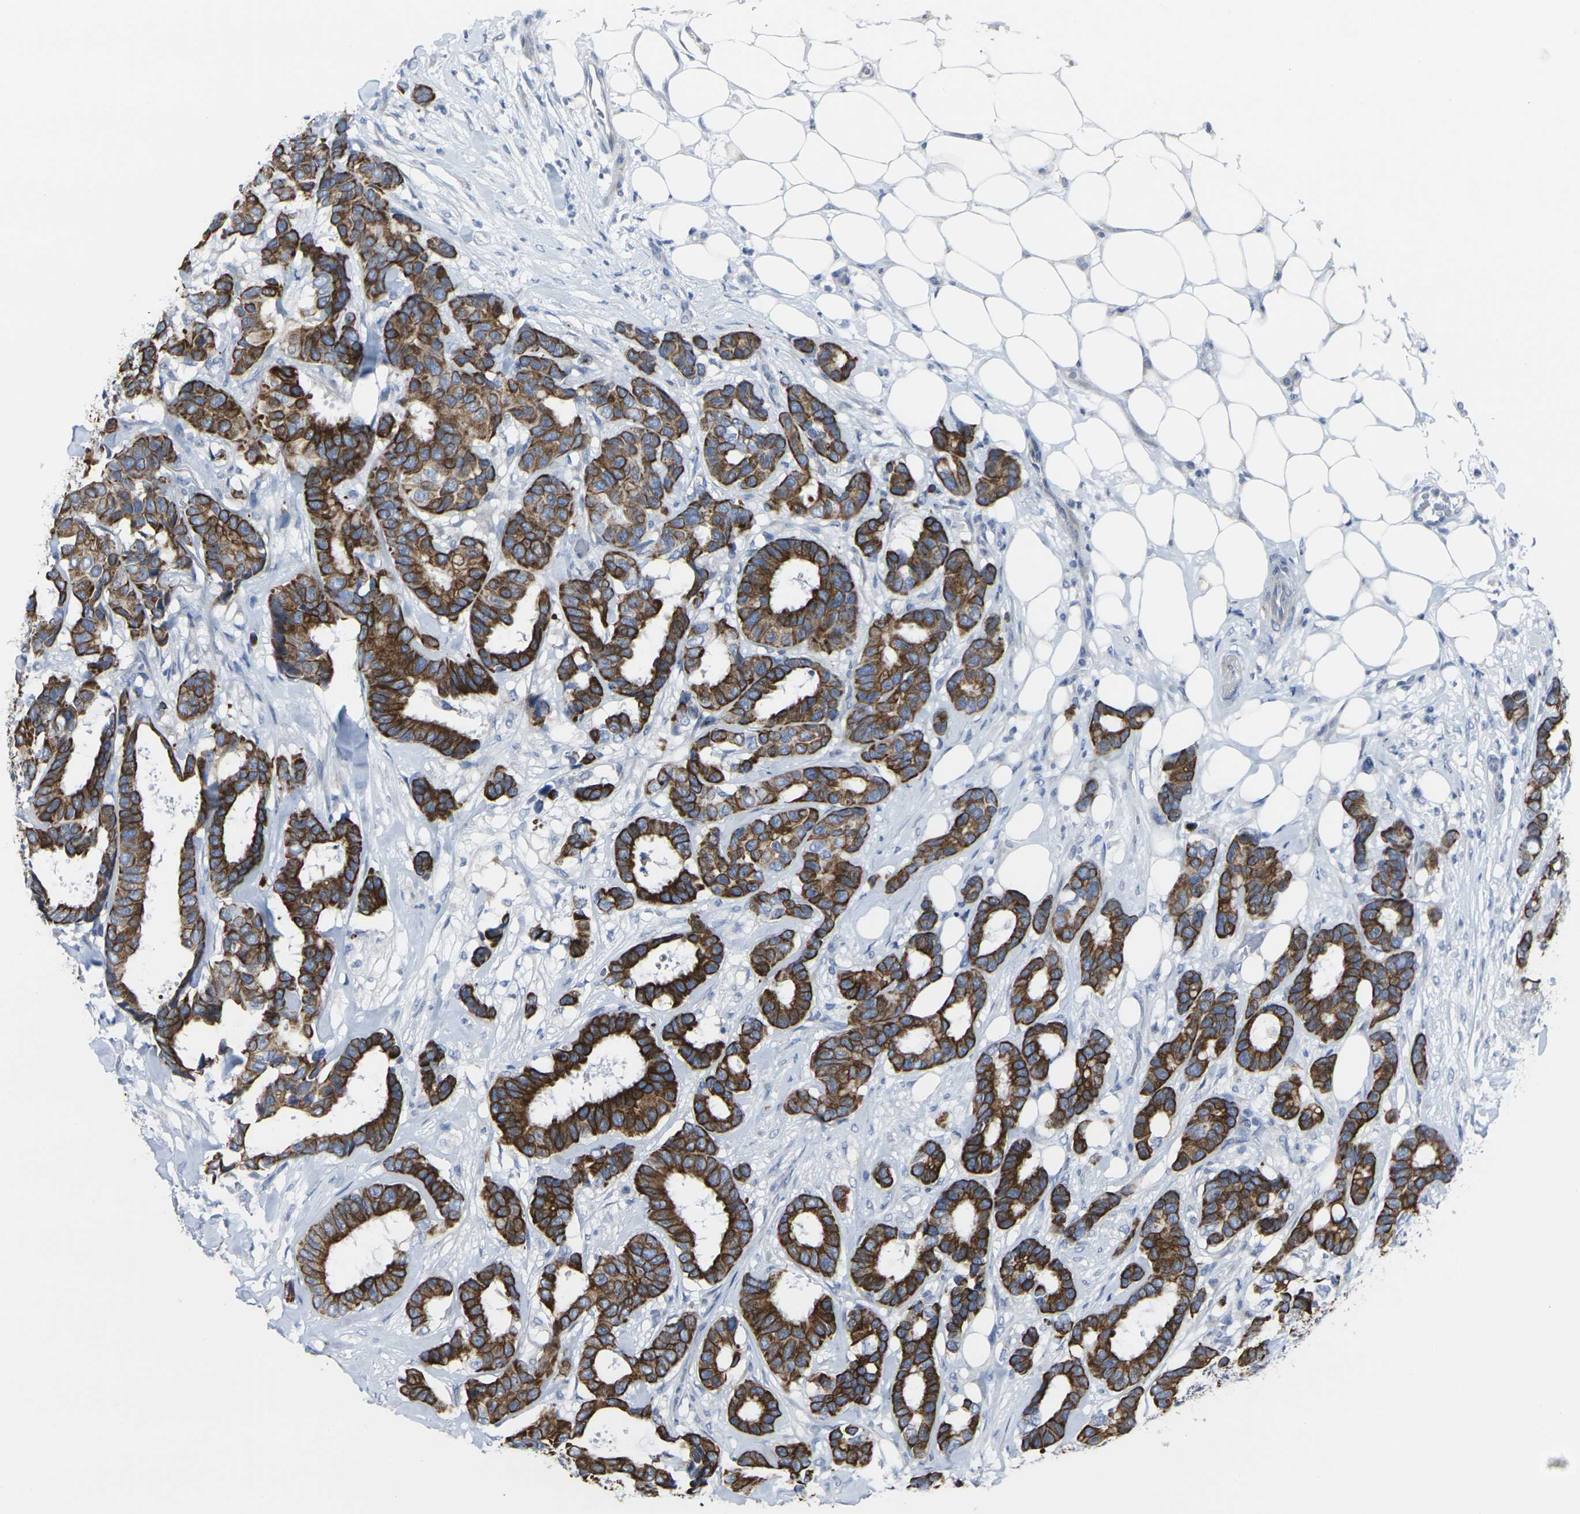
{"staining": {"intensity": "strong", "quantity": ">75%", "location": "cytoplasmic/membranous"}, "tissue": "breast cancer", "cell_type": "Tumor cells", "image_type": "cancer", "snomed": [{"axis": "morphology", "description": "Duct carcinoma"}, {"axis": "topography", "description": "Breast"}], "caption": "This is an image of IHC staining of breast cancer, which shows strong staining in the cytoplasmic/membranous of tumor cells.", "gene": "ANKRD46", "patient": {"sex": "female", "age": 87}}